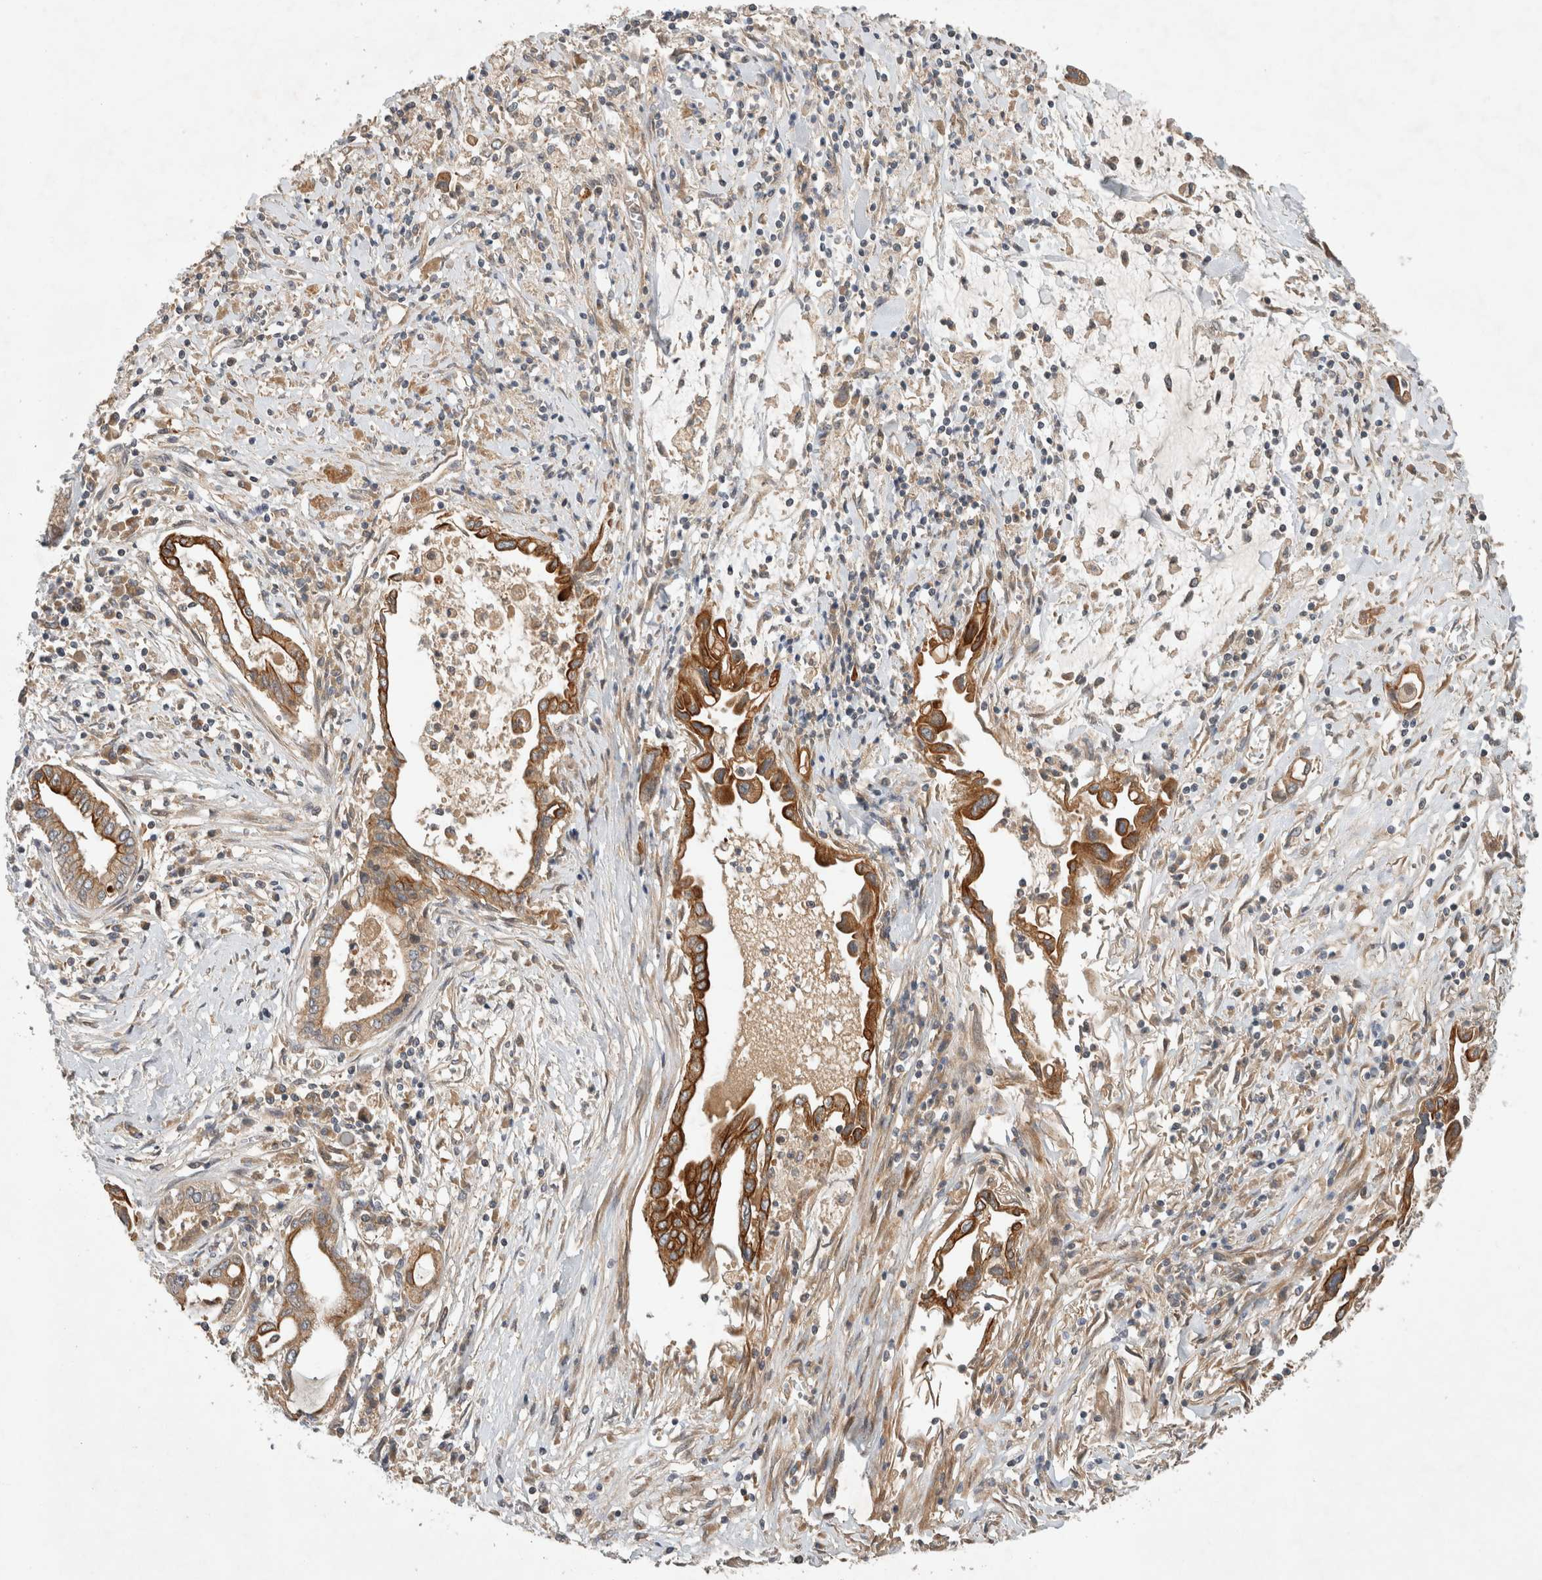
{"staining": {"intensity": "strong", "quantity": ">75%", "location": "cytoplasmic/membranous"}, "tissue": "pancreatic cancer", "cell_type": "Tumor cells", "image_type": "cancer", "snomed": [{"axis": "morphology", "description": "Adenocarcinoma, NOS"}, {"axis": "topography", "description": "Pancreas"}], "caption": "Immunohistochemical staining of human pancreatic adenocarcinoma exhibits strong cytoplasmic/membranous protein staining in about >75% of tumor cells.", "gene": "ARMC9", "patient": {"sex": "female", "age": 57}}